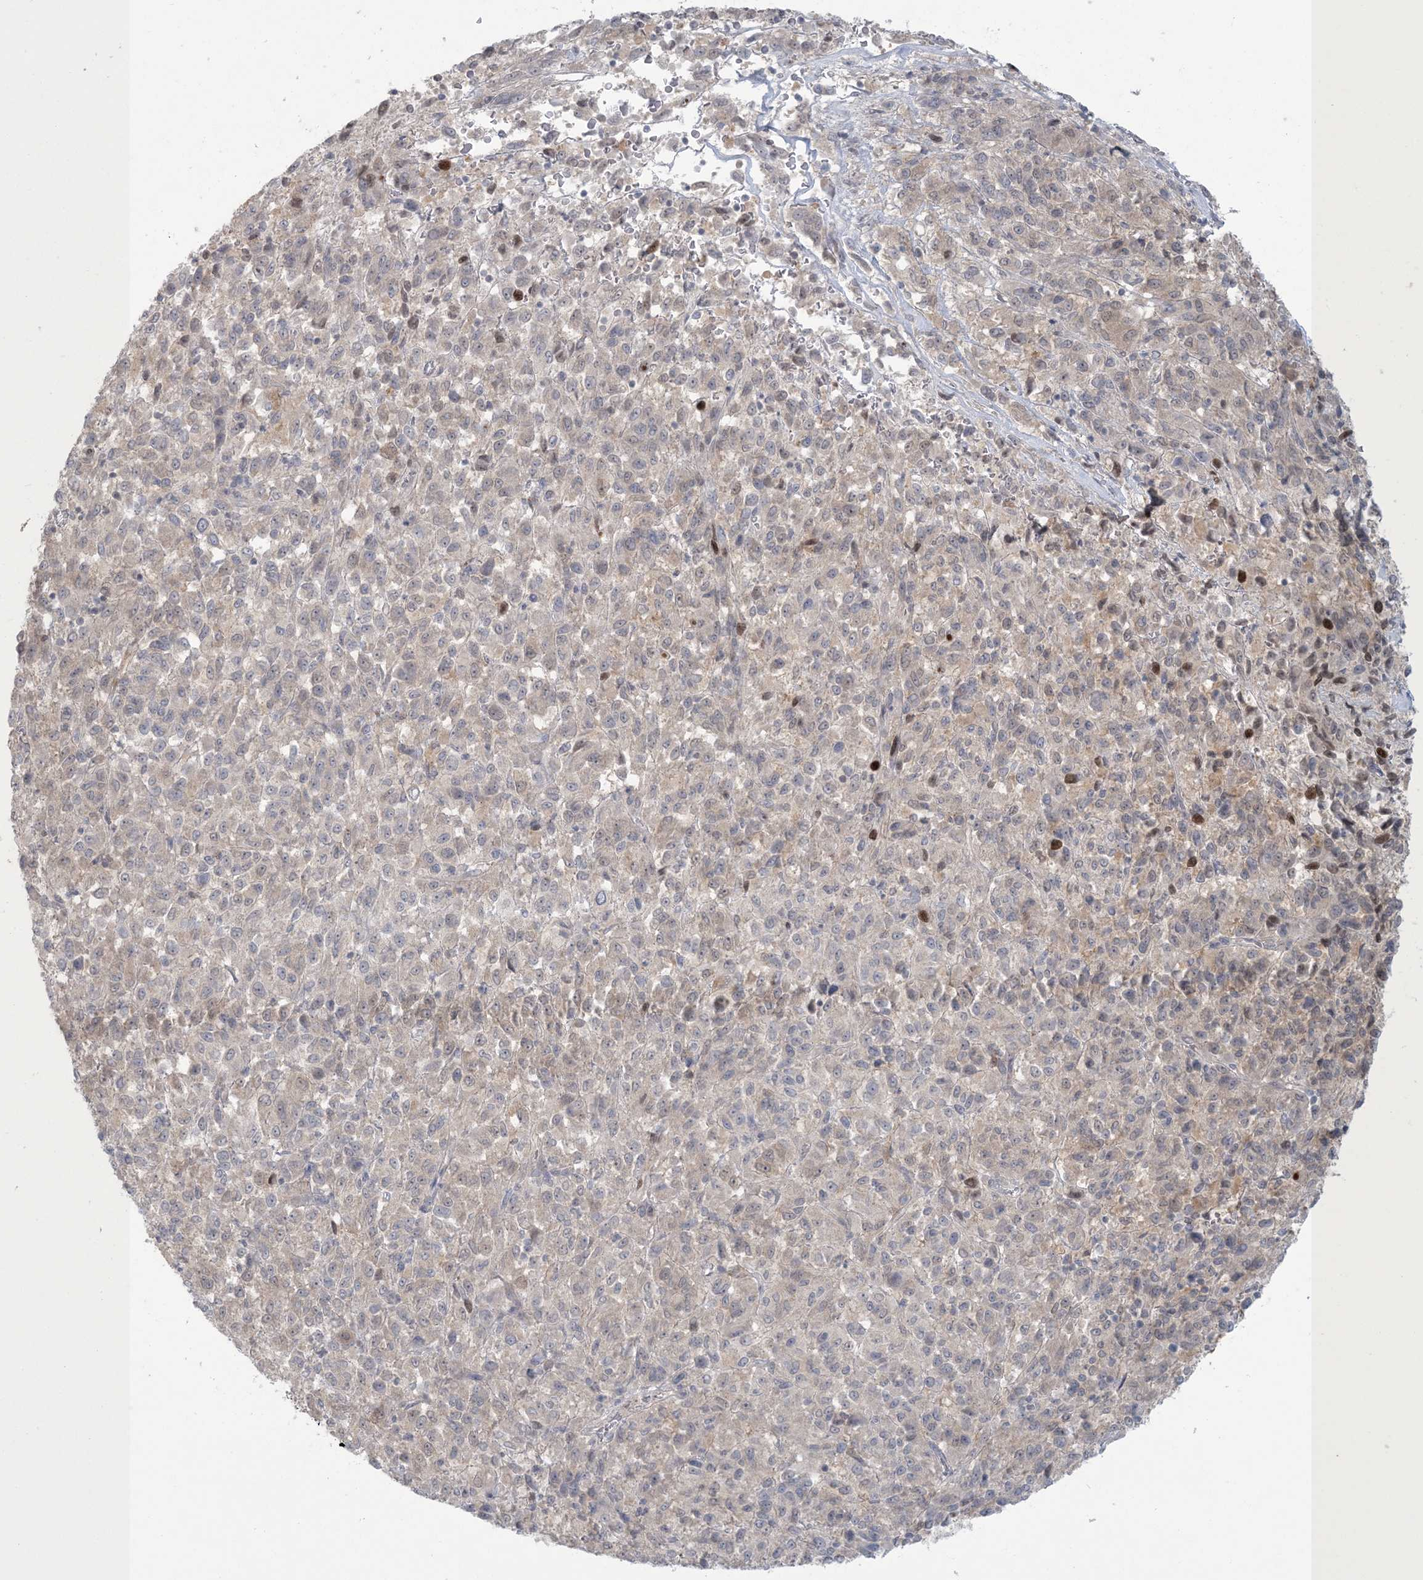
{"staining": {"intensity": "weak", "quantity": "<25%", "location": "cytoplasmic/membranous"}, "tissue": "melanoma", "cell_type": "Tumor cells", "image_type": "cancer", "snomed": [{"axis": "morphology", "description": "Malignant melanoma, Metastatic site"}, {"axis": "topography", "description": "Lung"}], "caption": "There is no significant expression in tumor cells of malignant melanoma (metastatic site). The staining is performed using DAB brown chromogen with nuclei counter-stained in using hematoxylin.", "gene": "NRBP2", "patient": {"sex": "male", "age": 64}}